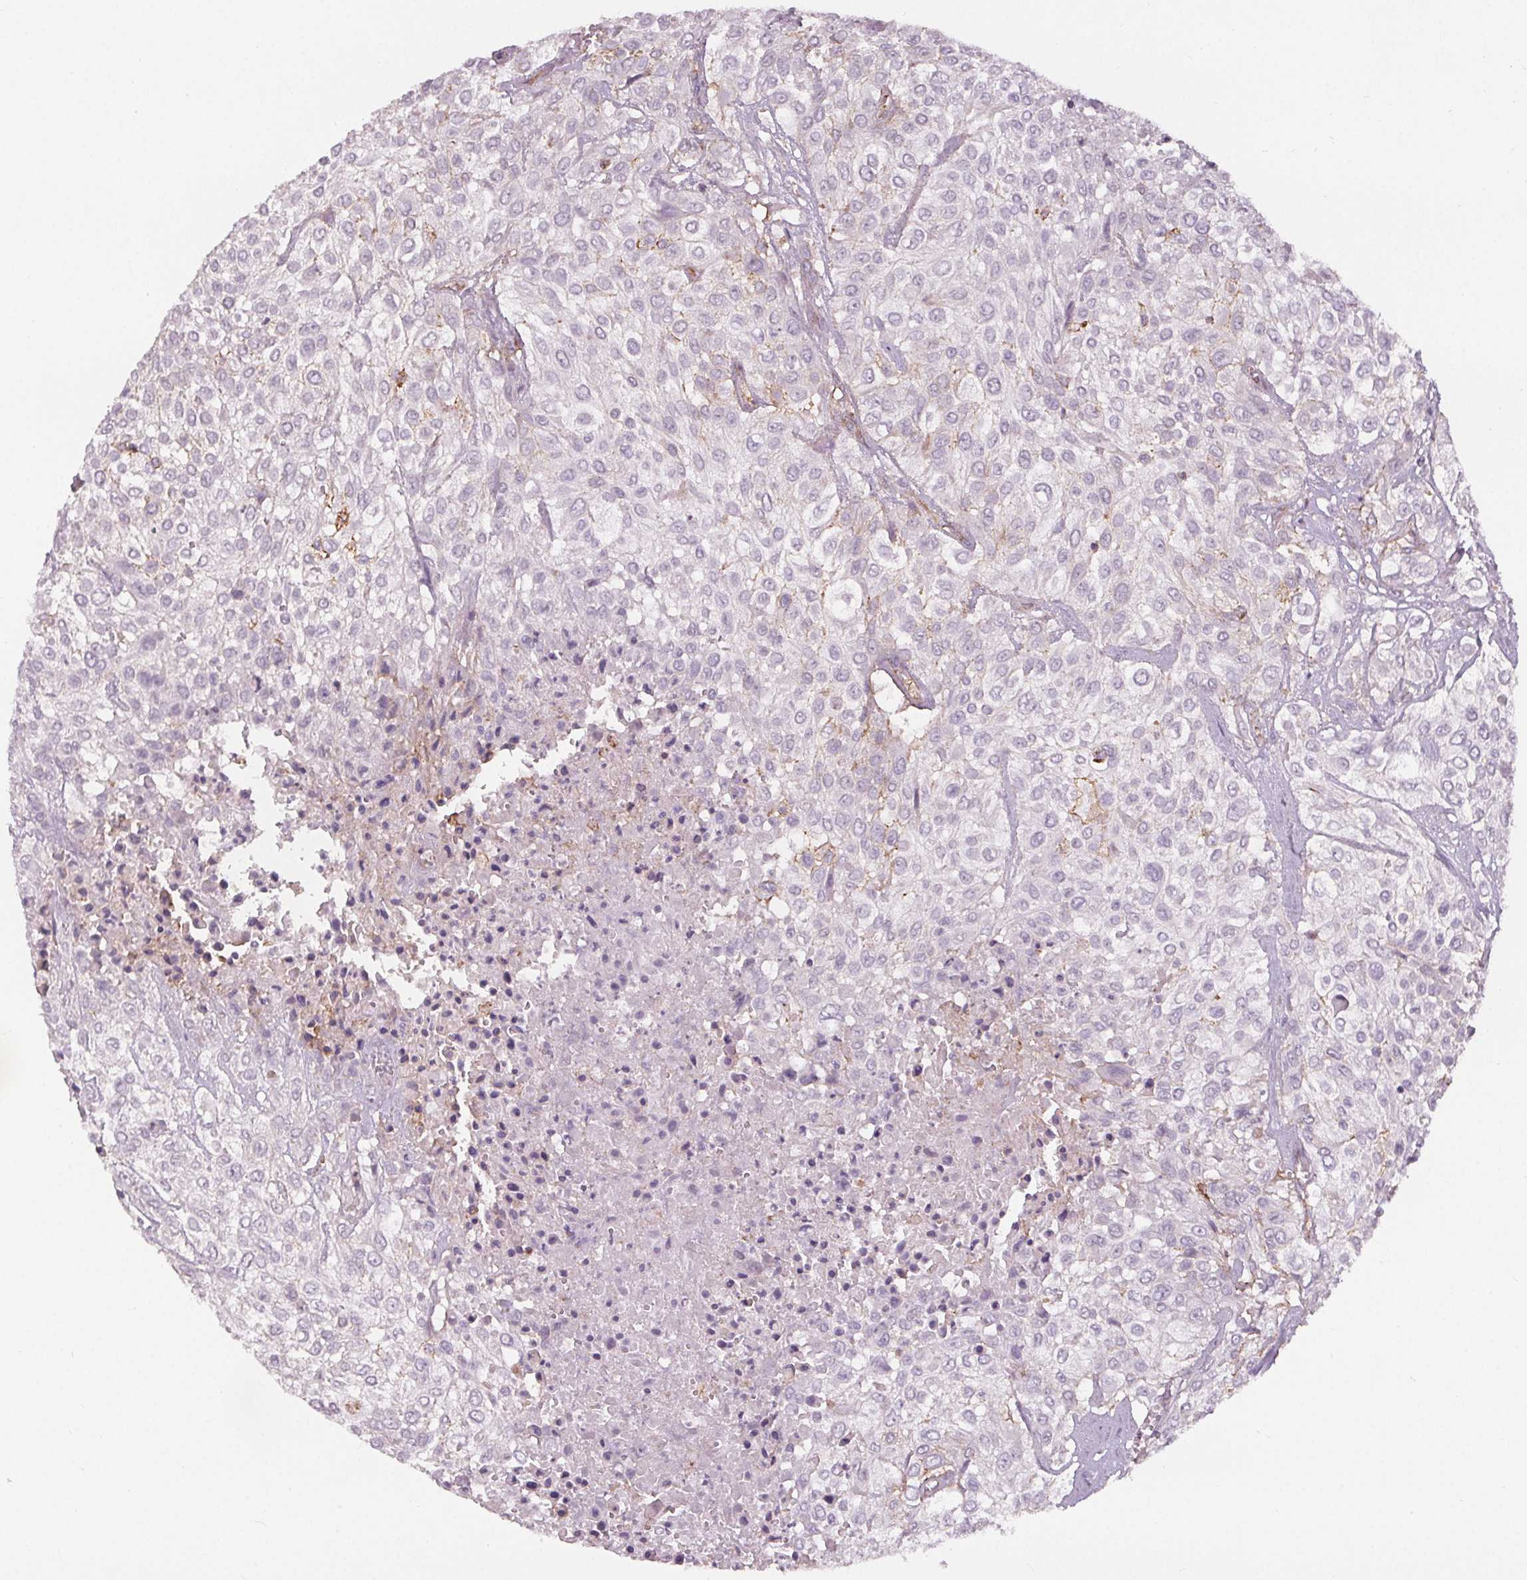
{"staining": {"intensity": "negative", "quantity": "none", "location": "none"}, "tissue": "urothelial cancer", "cell_type": "Tumor cells", "image_type": "cancer", "snomed": [{"axis": "morphology", "description": "Urothelial carcinoma, High grade"}, {"axis": "topography", "description": "Urinary bladder"}], "caption": "High power microscopy image of an immunohistochemistry (IHC) image of urothelial carcinoma (high-grade), revealing no significant expression in tumor cells.", "gene": "ATP1A1", "patient": {"sex": "male", "age": 57}}